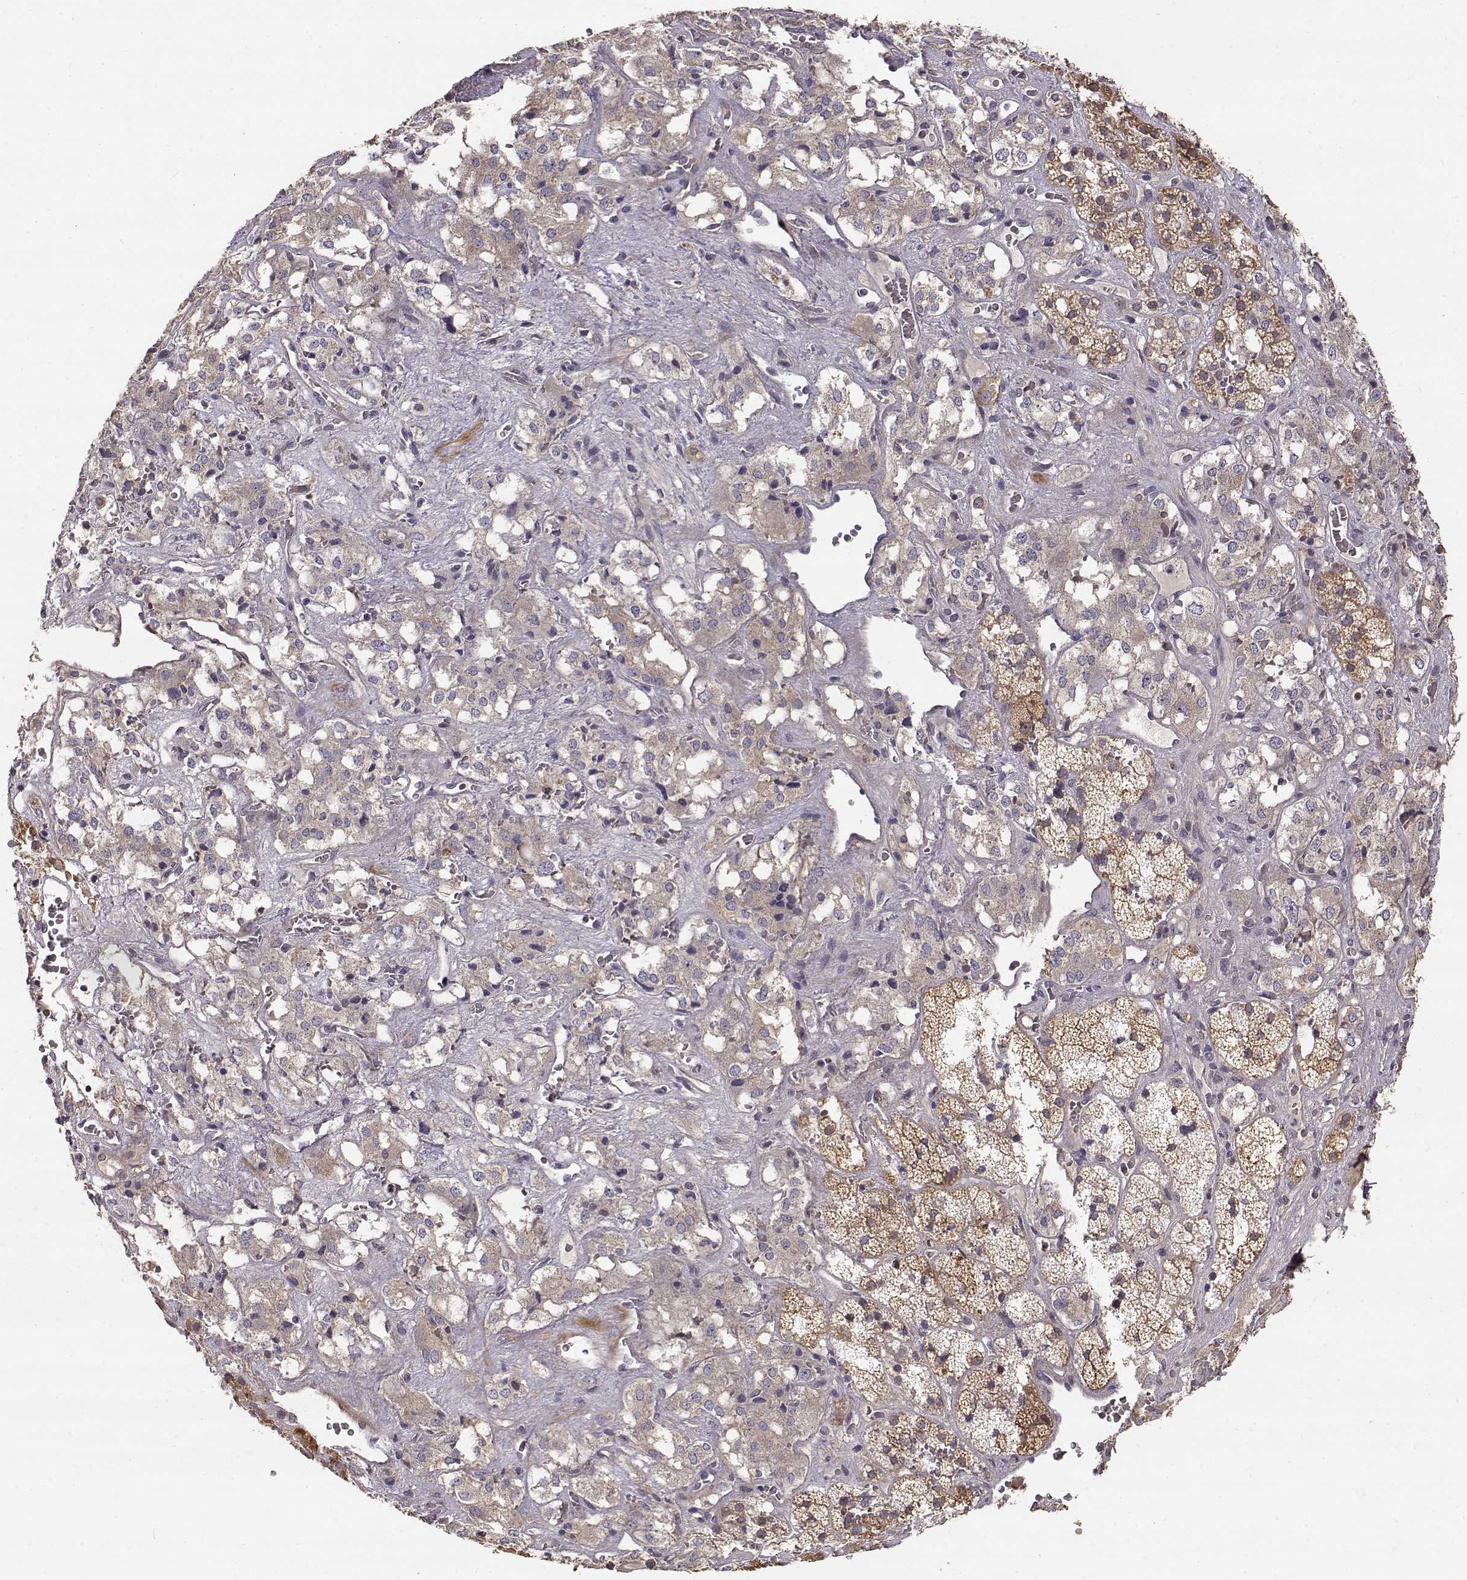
{"staining": {"intensity": "moderate", "quantity": ">75%", "location": "cytoplasmic/membranous"}, "tissue": "adrenal gland", "cell_type": "Glandular cells", "image_type": "normal", "snomed": [{"axis": "morphology", "description": "Normal tissue, NOS"}, {"axis": "topography", "description": "Adrenal gland"}], "caption": "Brown immunohistochemical staining in benign adrenal gland displays moderate cytoplasmic/membranous positivity in approximately >75% of glandular cells. (brown staining indicates protein expression, while blue staining denotes nuclei).", "gene": "CRIM1", "patient": {"sex": "male", "age": 57}}